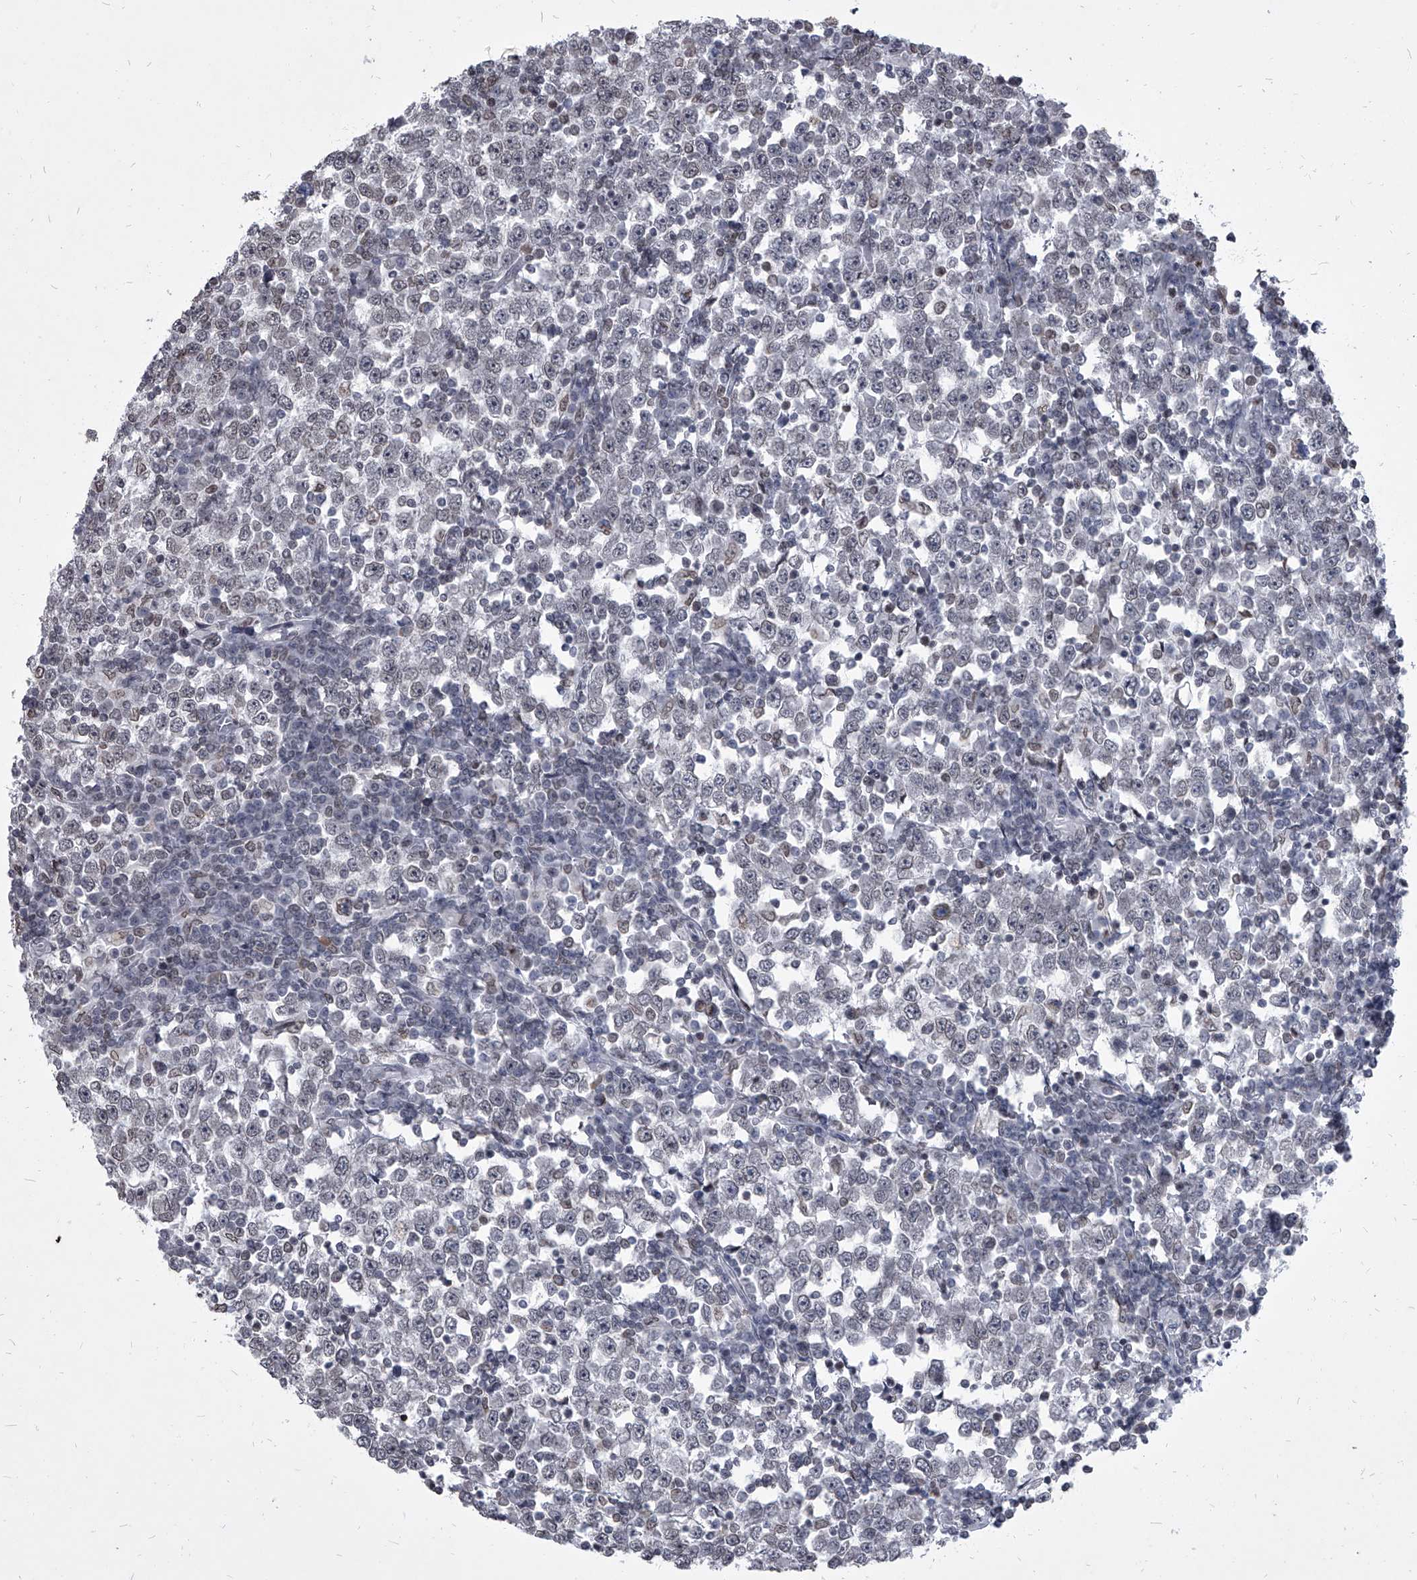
{"staining": {"intensity": "moderate", "quantity": "<25%", "location": "nuclear"}, "tissue": "testis cancer", "cell_type": "Tumor cells", "image_type": "cancer", "snomed": [{"axis": "morphology", "description": "Seminoma, NOS"}, {"axis": "topography", "description": "Testis"}], "caption": "Moderate nuclear expression is present in about <25% of tumor cells in seminoma (testis).", "gene": "PPIL4", "patient": {"sex": "male", "age": 65}}